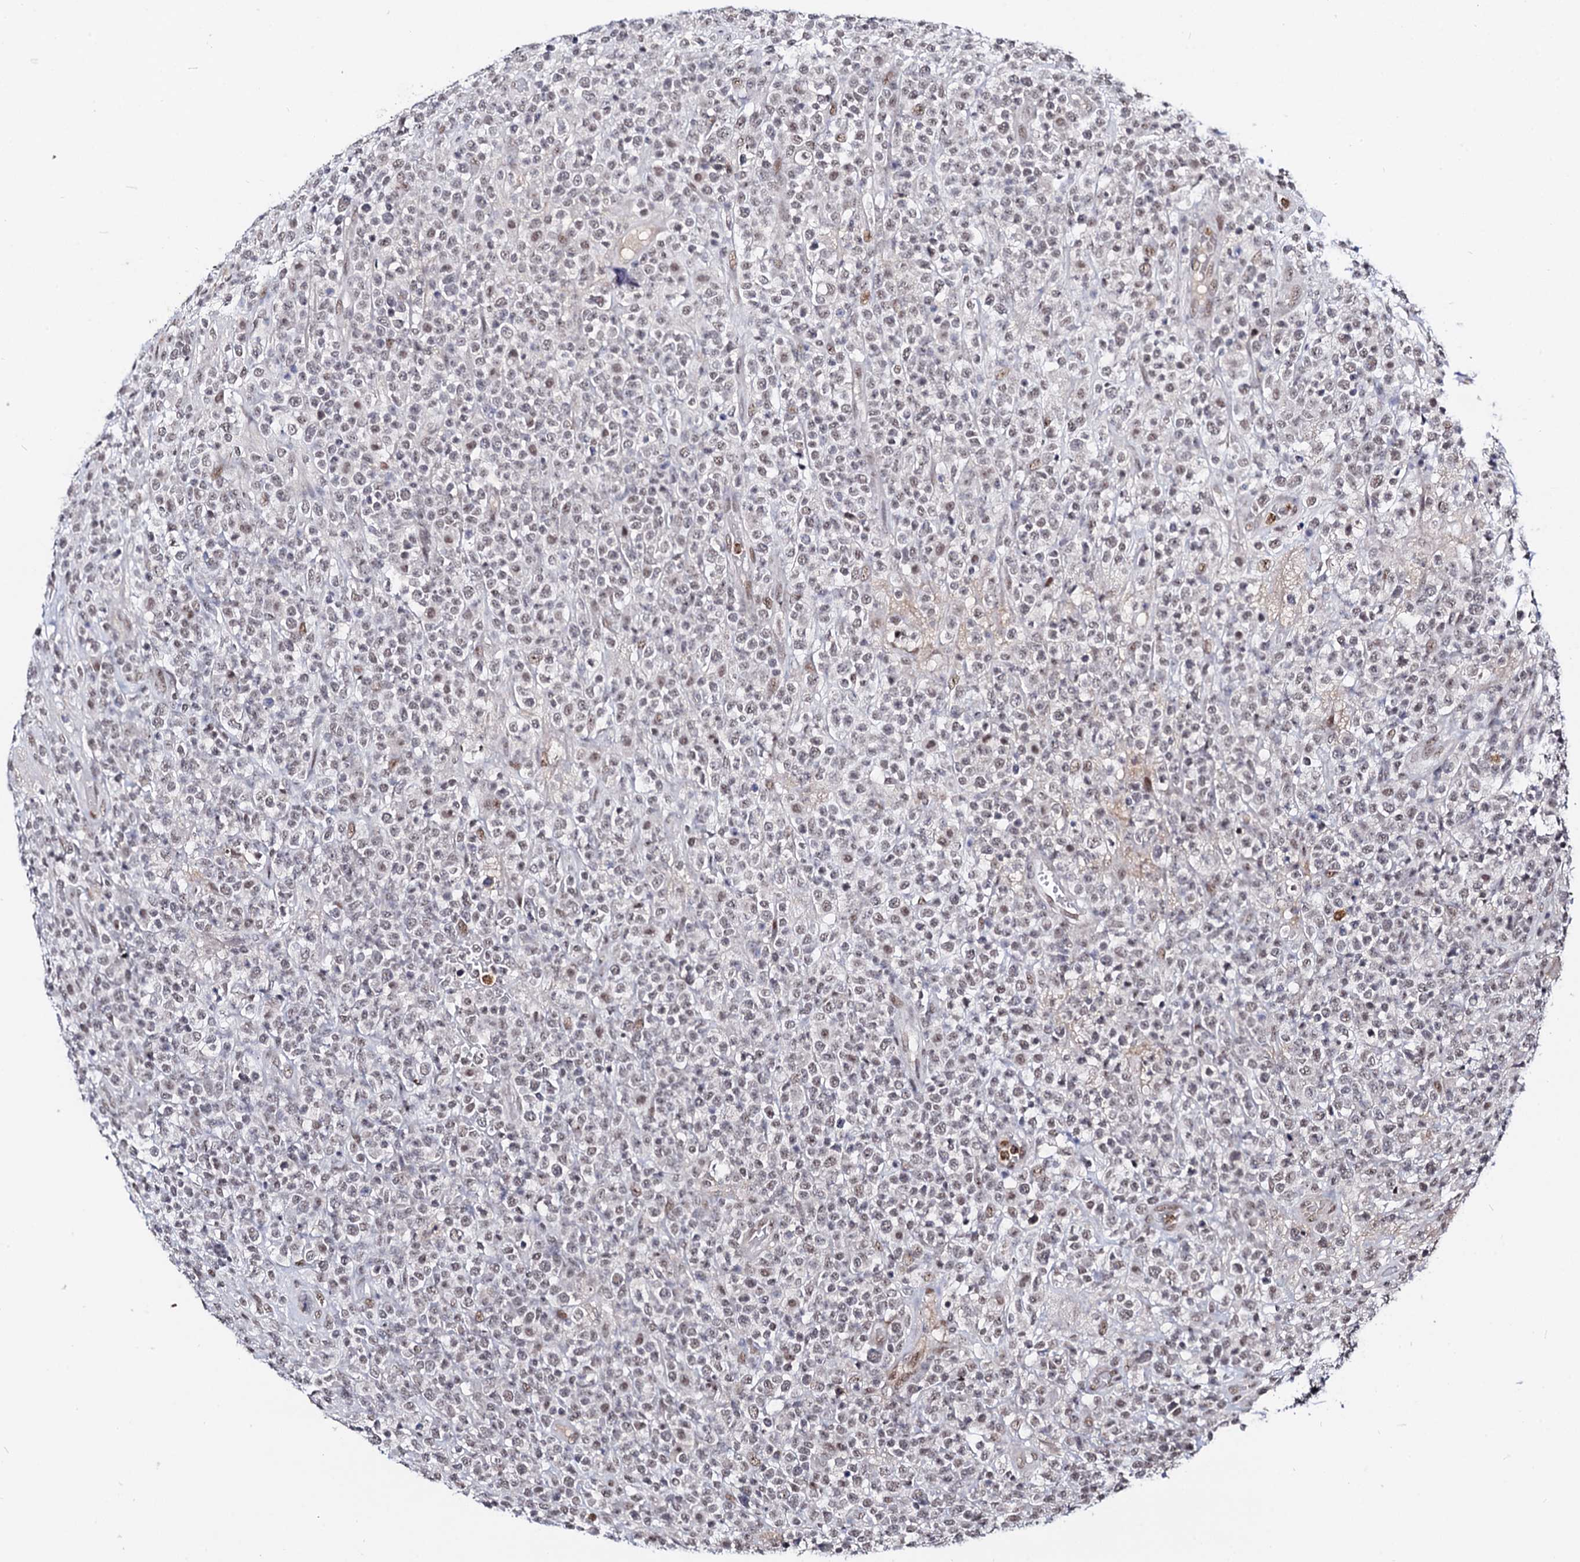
{"staining": {"intensity": "weak", "quantity": "25%-75%", "location": "nuclear"}, "tissue": "lymphoma", "cell_type": "Tumor cells", "image_type": "cancer", "snomed": [{"axis": "morphology", "description": "Malignant lymphoma, non-Hodgkin's type, High grade"}, {"axis": "topography", "description": "Colon"}], "caption": "High-power microscopy captured an IHC micrograph of malignant lymphoma, non-Hodgkin's type (high-grade), revealing weak nuclear positivity in approximately 25%-75% of tumor cells. The staining was performed using DAB (3,3'-diaminobenzidine) to visualize the protein expression in brown, while the nuclei were stained in blue with hematoxylin (Magnification: 20x).", "gene": "SFSWAP", "patient": {"sex": "female", "age": 53}}